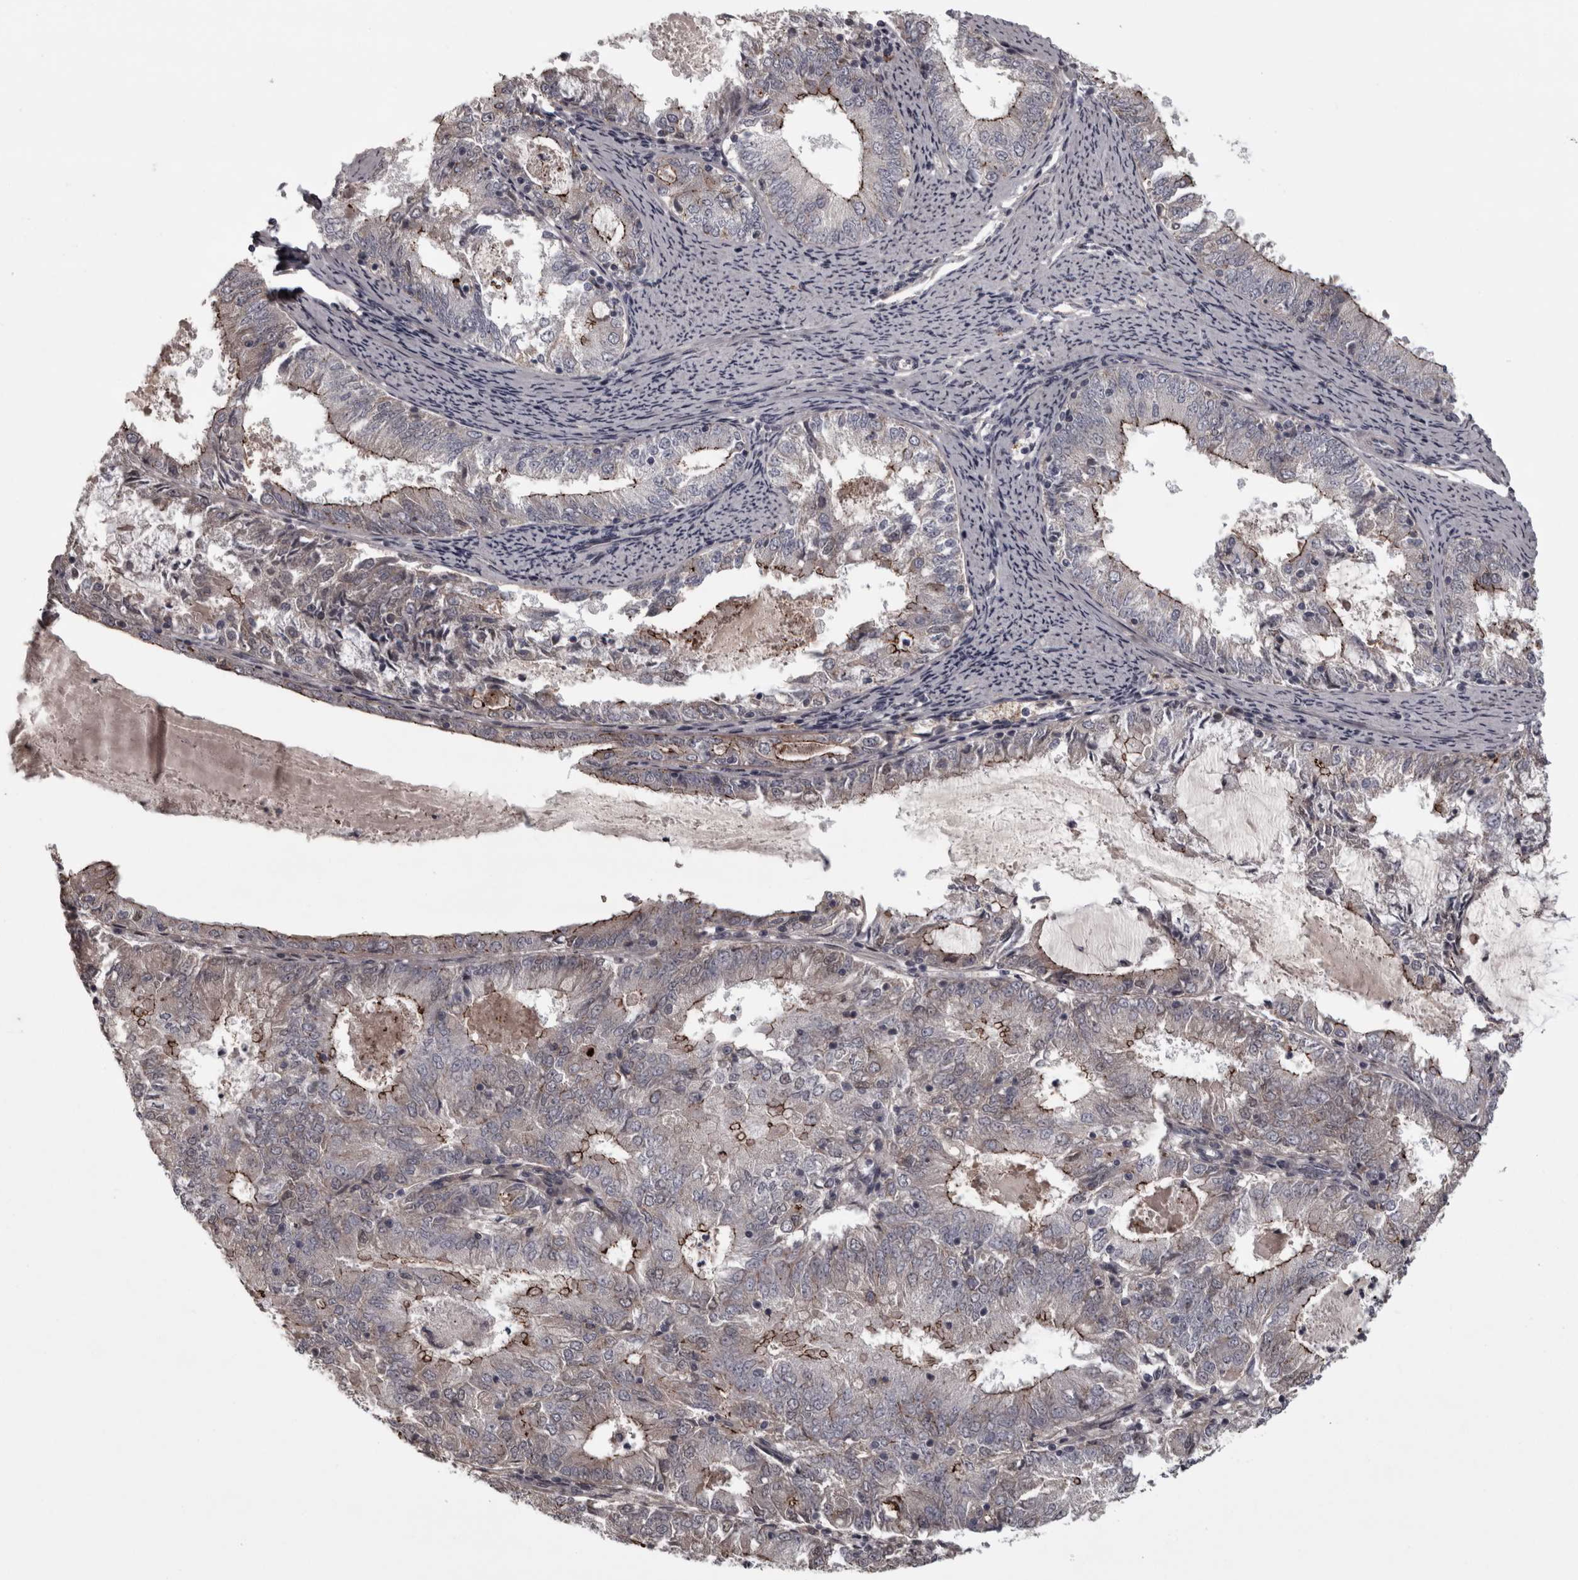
{"staining": {"intensity": "moderate", "quantity": "<25%", "location": "cytoplasmic/membranous"}, "tissue": "endometrial cancer", "cell_type": "Tumor cells", "image_type": "cancer", "snomed": [{"axis": "morphology", "description": "Adenocarcinoma, NOS"}, {"axis": "topography", "description": "Endometrium"}], "caption": "Immunohistochemical staining of endometrial cancer (adenocarcinoma) demonstrates low levels of moderate cytoplasmic/membranous expression in approximately <25% of tumor cells. The protein of interest is shown in brown color, while the nuclei are stained blue.", "gene": "PCDH17", "patient": {"sex": "female", "age": 57}}